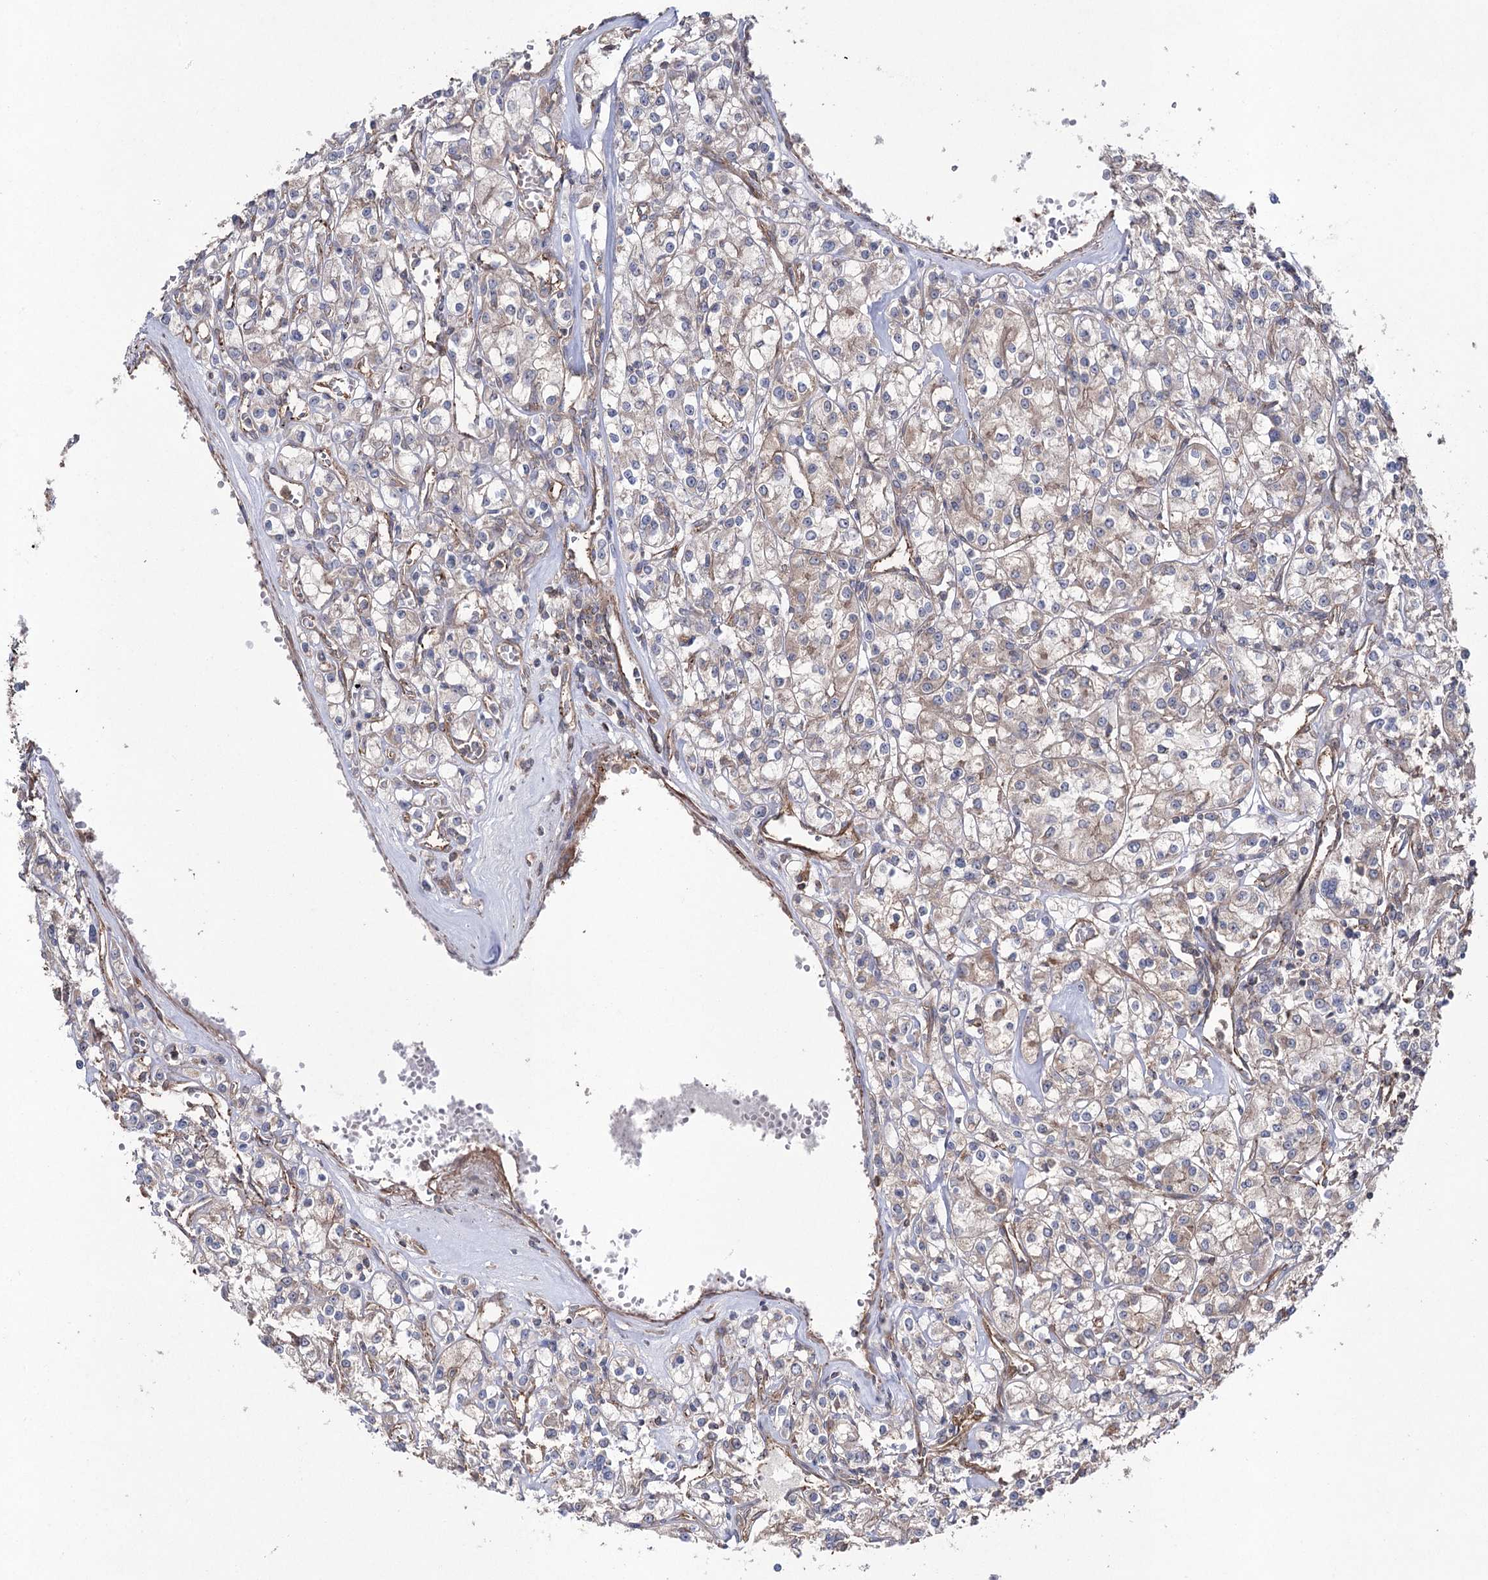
{"staining": {"intensity": "weak", "quantity": "<25%", "location": "cytoplasmic/membranous"}, "tissue": "renal cancer", "cell_type": "Tumor cells", "image_type": "cancer", "snomed": [{"axis": "morphology", "description": "Adenocarcinoma, NOS"}, {"axis": "topography", "description": "Kidney"}], "caption": "IHC histopathology image of human renal cancer (adenocarcinoma) stained for a protein (brown), which demonstrates no positivity in tumor cells.", "gene": "LARS2", "patient": {"sex": "female", "age": 59}}